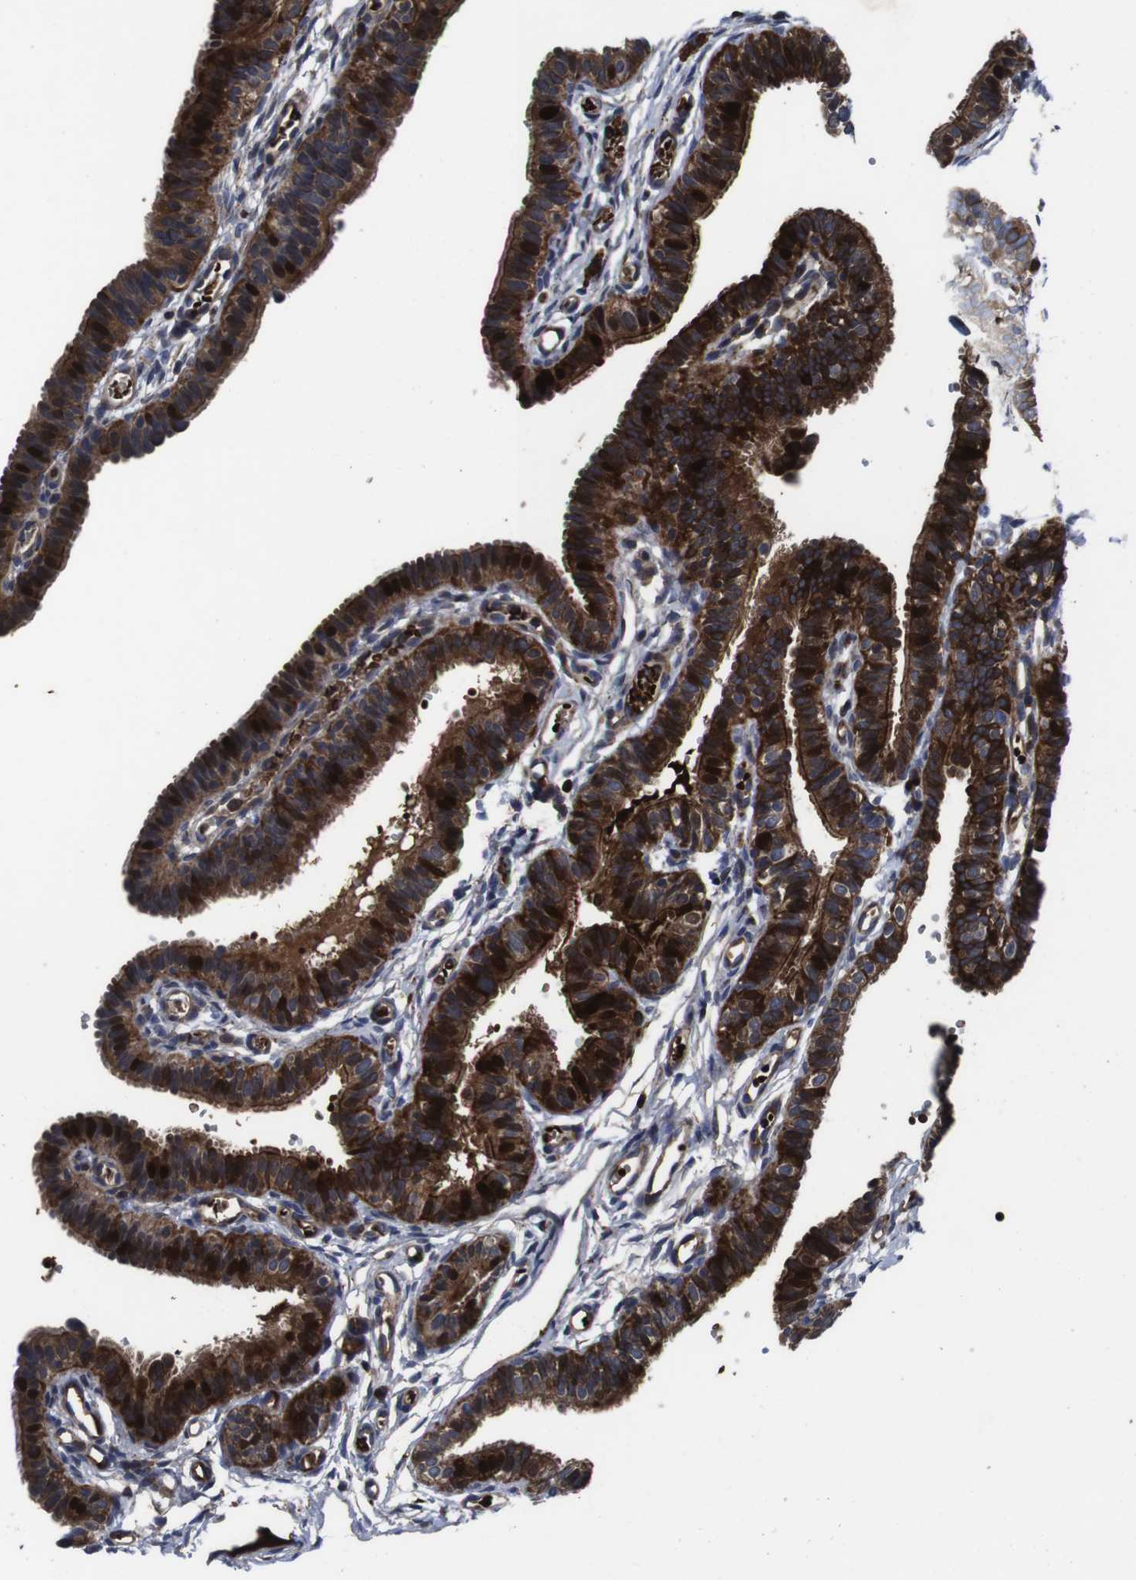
{"staining": {"intensity": "strong", "quantity": ">75%", "location": "cytoplasmic/membranous"}, "tissue": "fallopian tube", "cell_type": "Glandular cells", "image_type": "normal", "snomed": [{"axis": "morphology", "description": "Normal tissue, NOS"}, {"axis": "topography", "description": "Fallopian tube"}, {"axis": "topography", "description": "Placenta"}], "caption": "An immunohistochemistry image of normal tissue is shown. Protein staining in brown labels strong cytoplasmic/membranous positivity in fallopian tube within glandular cells. The staining is performed using DAB brown chromogen to label protein expression. The nuclei are counter-stained blue using hematoxylin.", "gene": "SMYD3", "patient": {"sex": "female", "age": 34}}